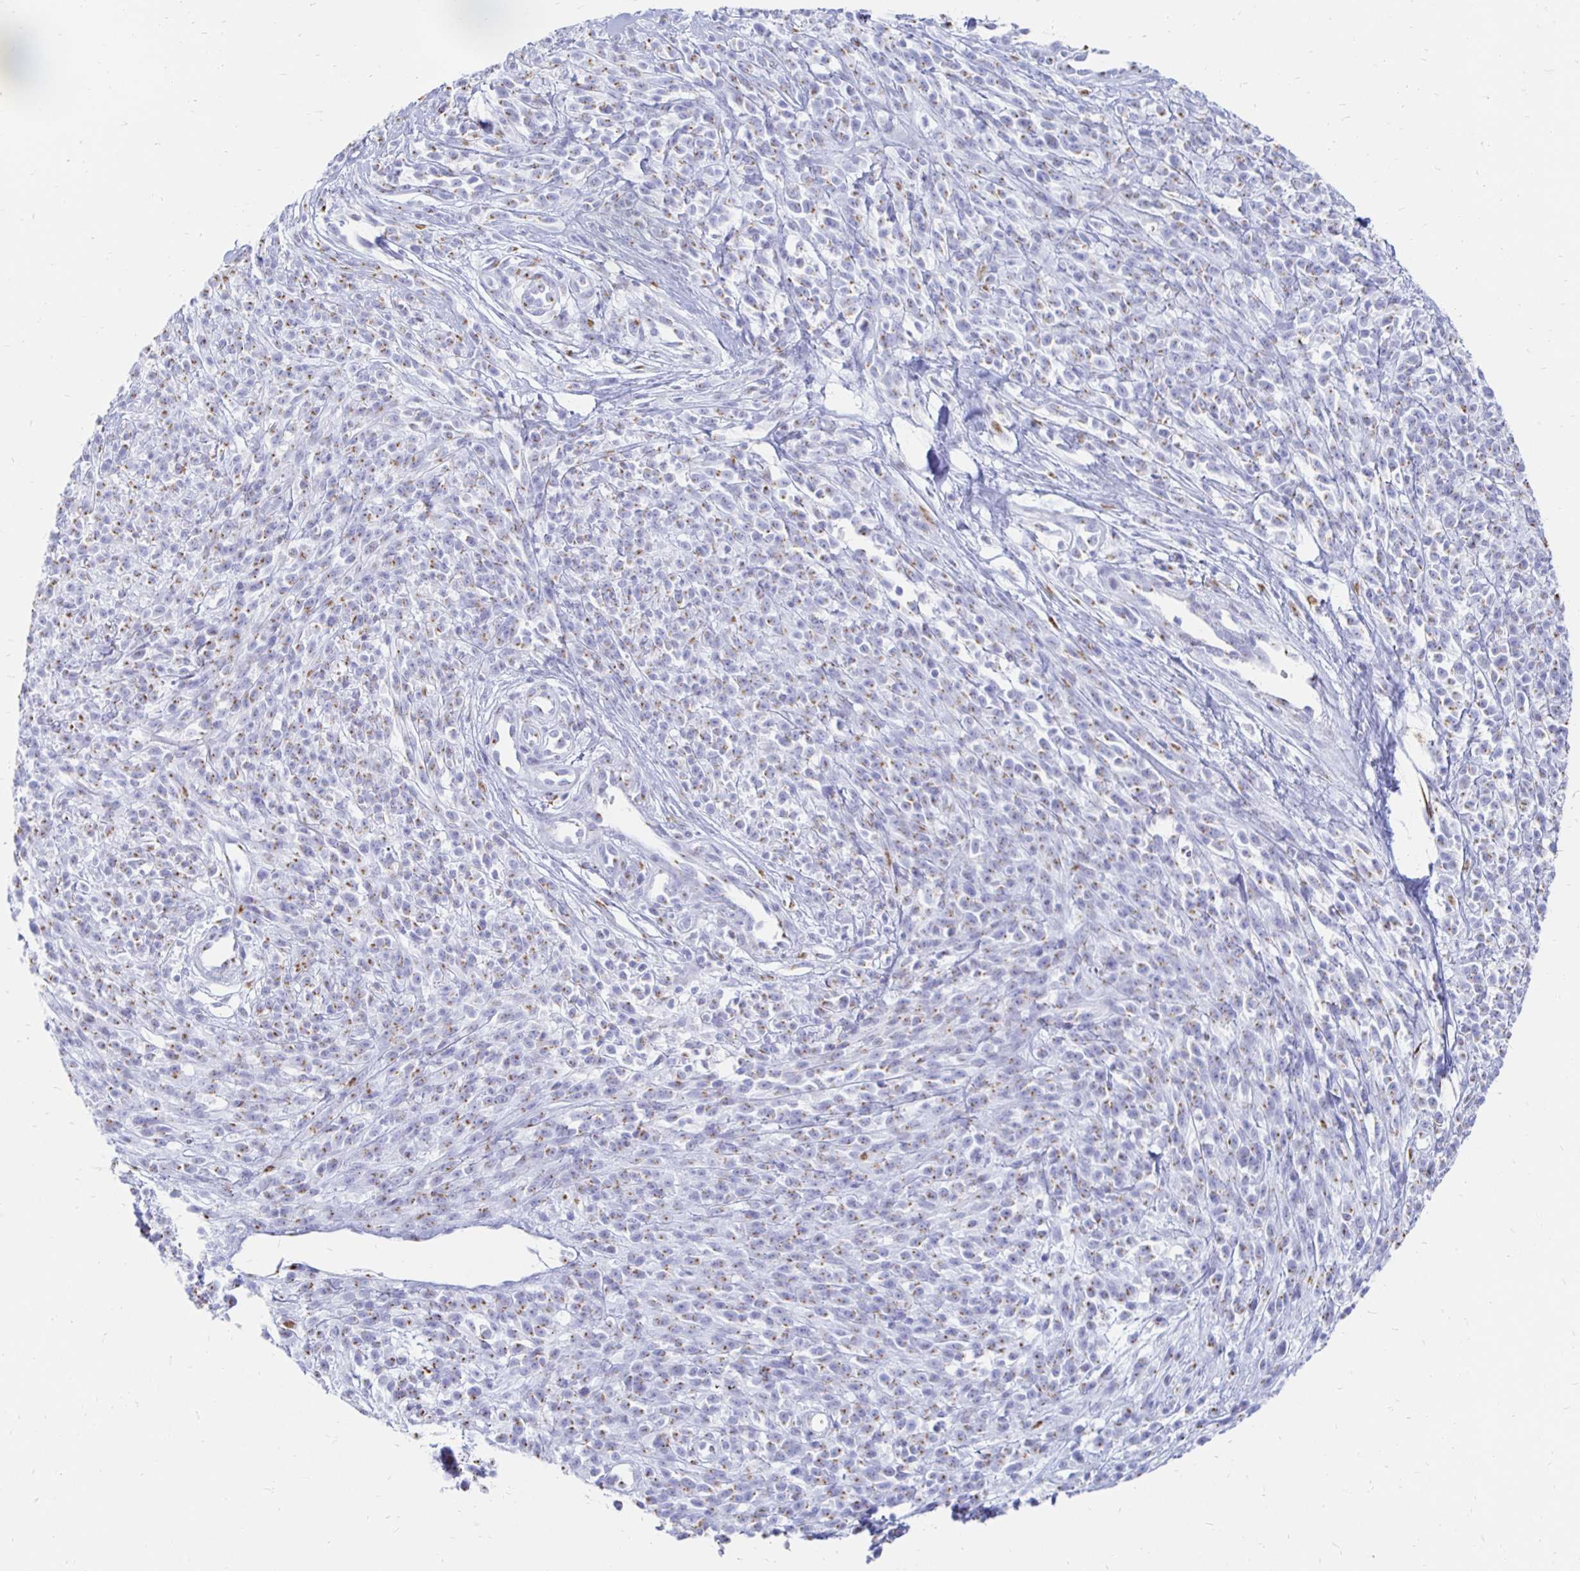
{"staining": {"intensity": "moderate", "quantity": "25%-75%", "location": "cytoplasmic/membranous"}, "tissue": "melanoma", "cell_type": "Tumor cells", "image_type": "cancer", "snomed": [{"axis": "morphology", "description": "Malignant melanoma, NOS"}, {"axis": "topography", "description": "Skin"}, {"axis": "topography", "description": "Skin of trunk"}], "caption": "Melanoma stained with immunohistochemistry (IHC) exhibits moderate cytoplasmic/membranous positivity in approximately 25%-75% of tumor cells. The protein is shown in brown color, while the nuclei are stained blue.", "gene": "PAGE4", "patient": {"sex": "male", "age": 74}}